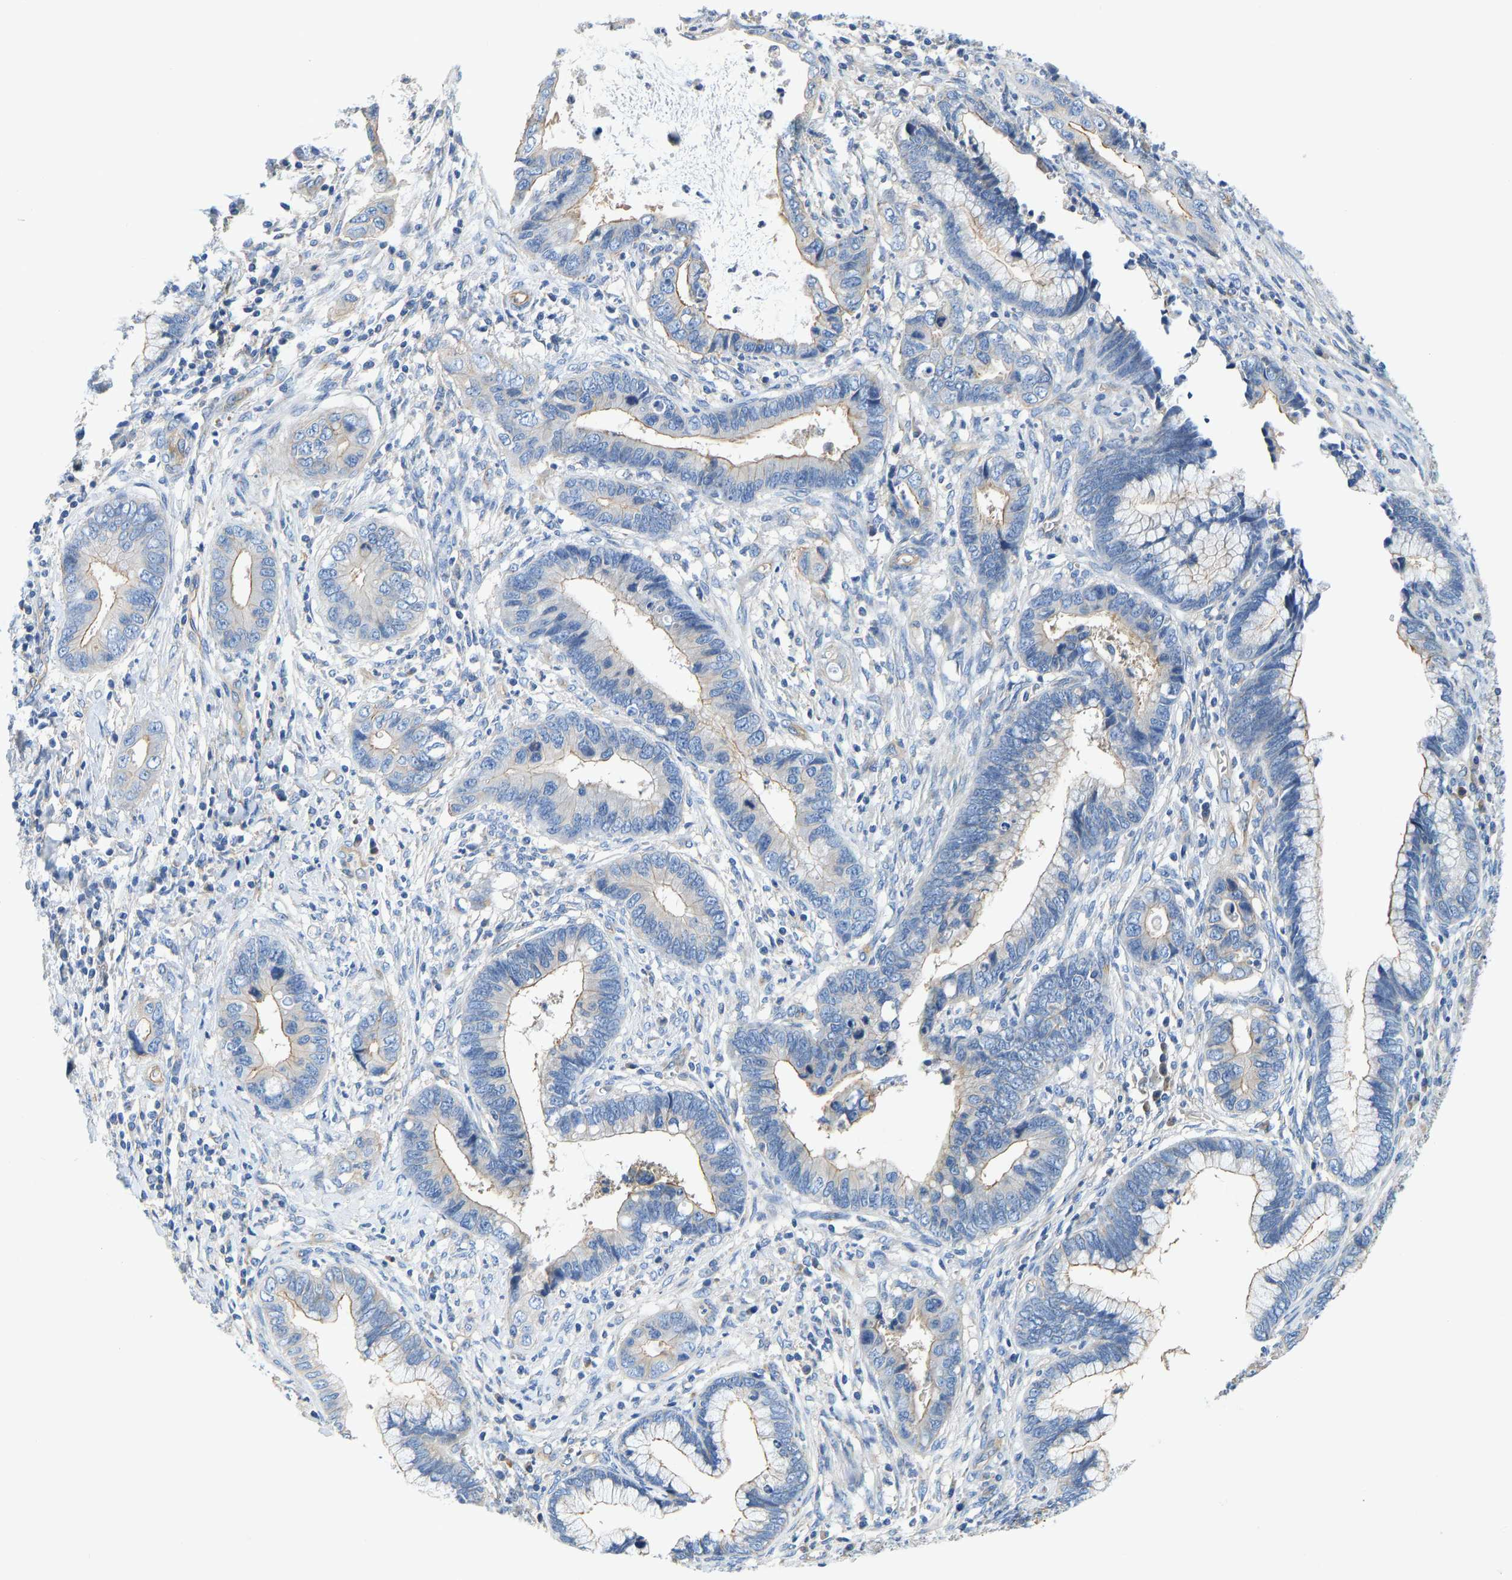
{"staining": {"intensity": "moderate", "quantity": "25%-75%", "location": "cytoplasmic/membranous"}, "tissue": "cervical cancer", "cell_type": "Tumor cells", "image_type": "cancer", "snomed": [{"axis": "morphology", "description": "Adenocarcinoma, NOS"}, {"axis": "topography", "description": "Cervix"}], "caption": "High-power microscopy captured an immunohistochemistry (IHC) image of cervical adenocarcinoma, revealing moderate cytoplasmic/membranous staining in approximately 25%-75% of tumor cells.", "gene": "CHAD", "patient": {"sex": "female", "age": 44}}